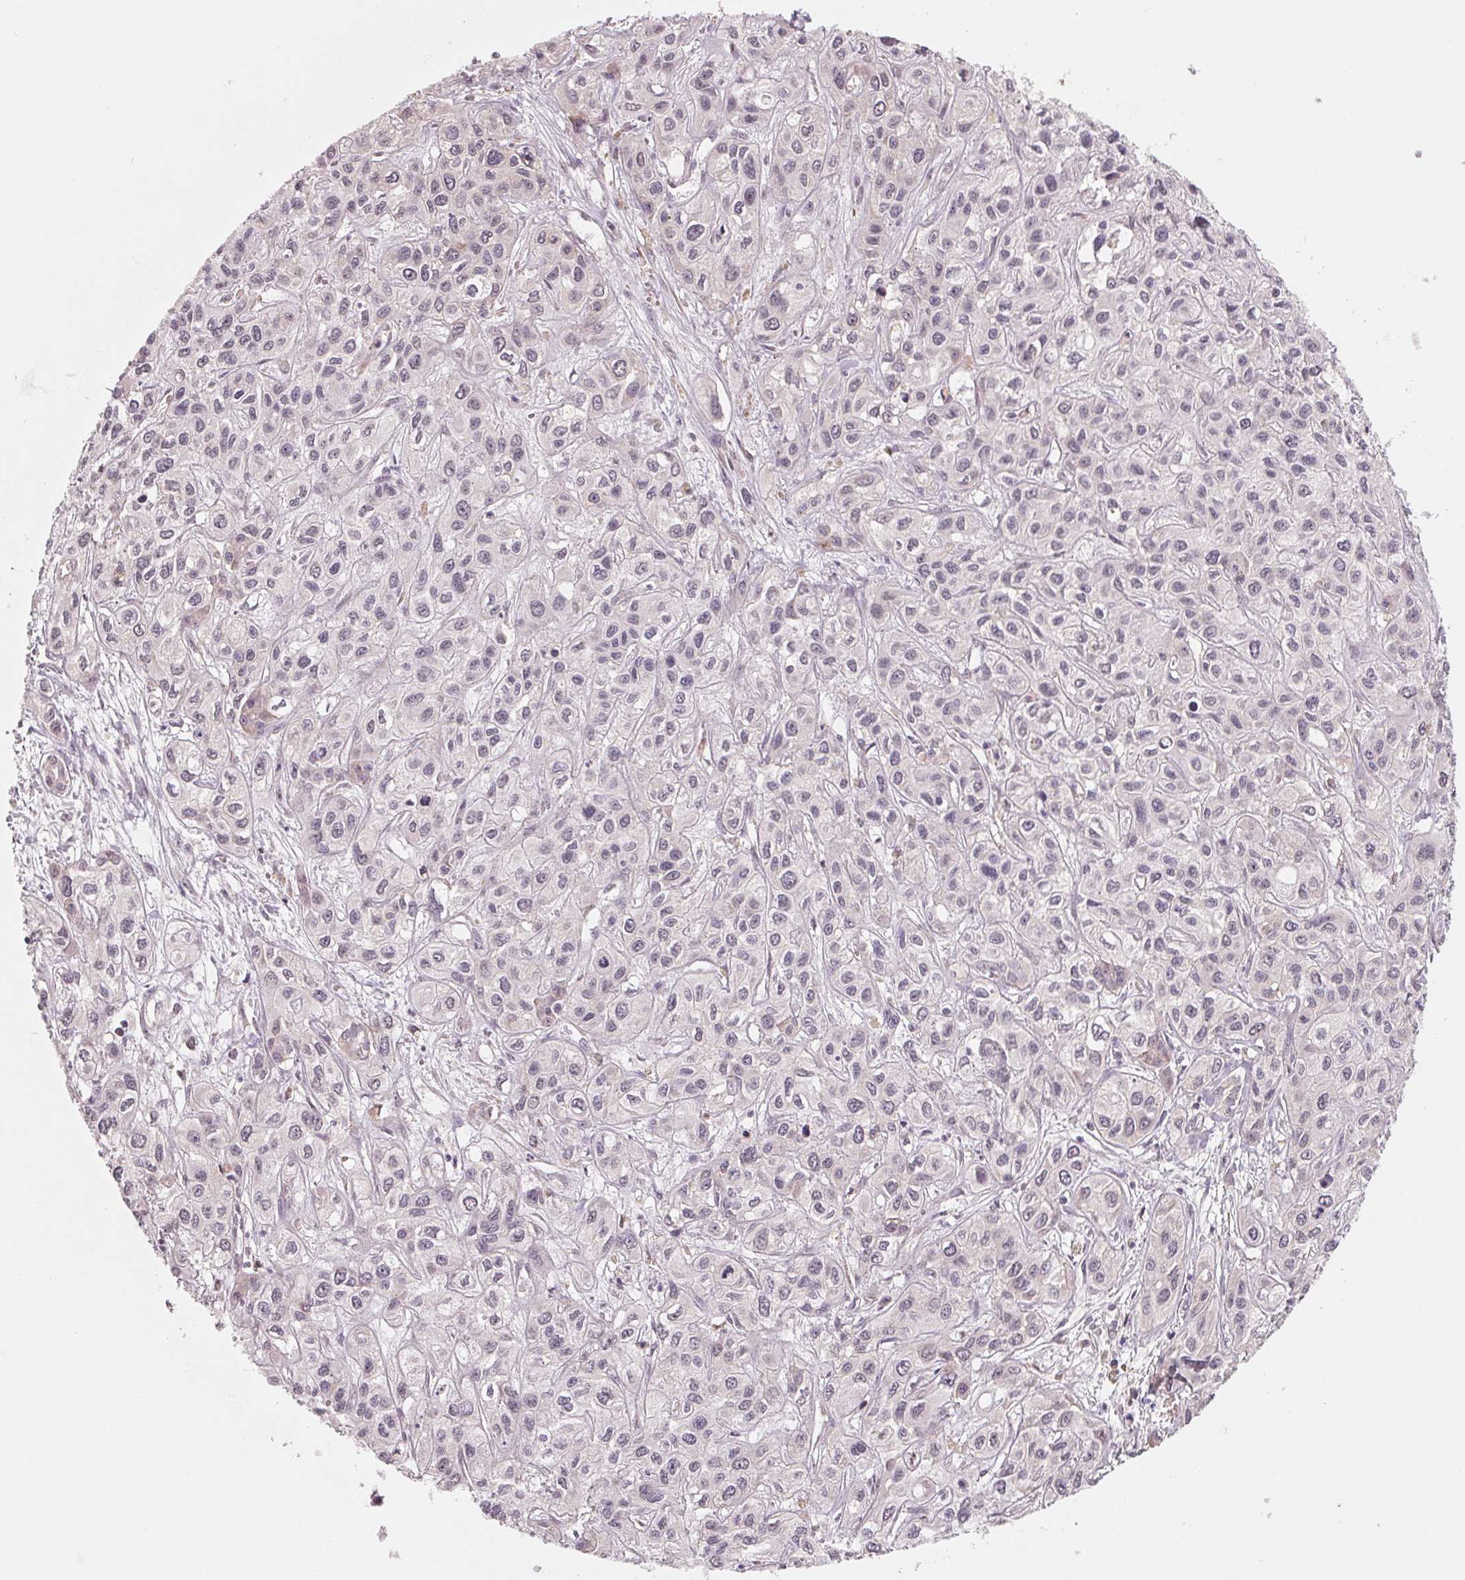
{"staining": {"intensity": "negative", "quantity": "none", "location": "none"}, "tissue": "liver cancer", "cell_type": "Tumor cells", "image_type": "cancer", "snomed": [{"axis": "morphology", "description": "Cholangiocarcinoma"}, {"axis": "topography", "description": "Liver"}], "caption": "Immunohistochemical staining of human liver cholangiocarcinoma shows no significant positivity in tumor cells.", "gene": "GIGYF2", "patient": {"sex": "female", "age": 66}}